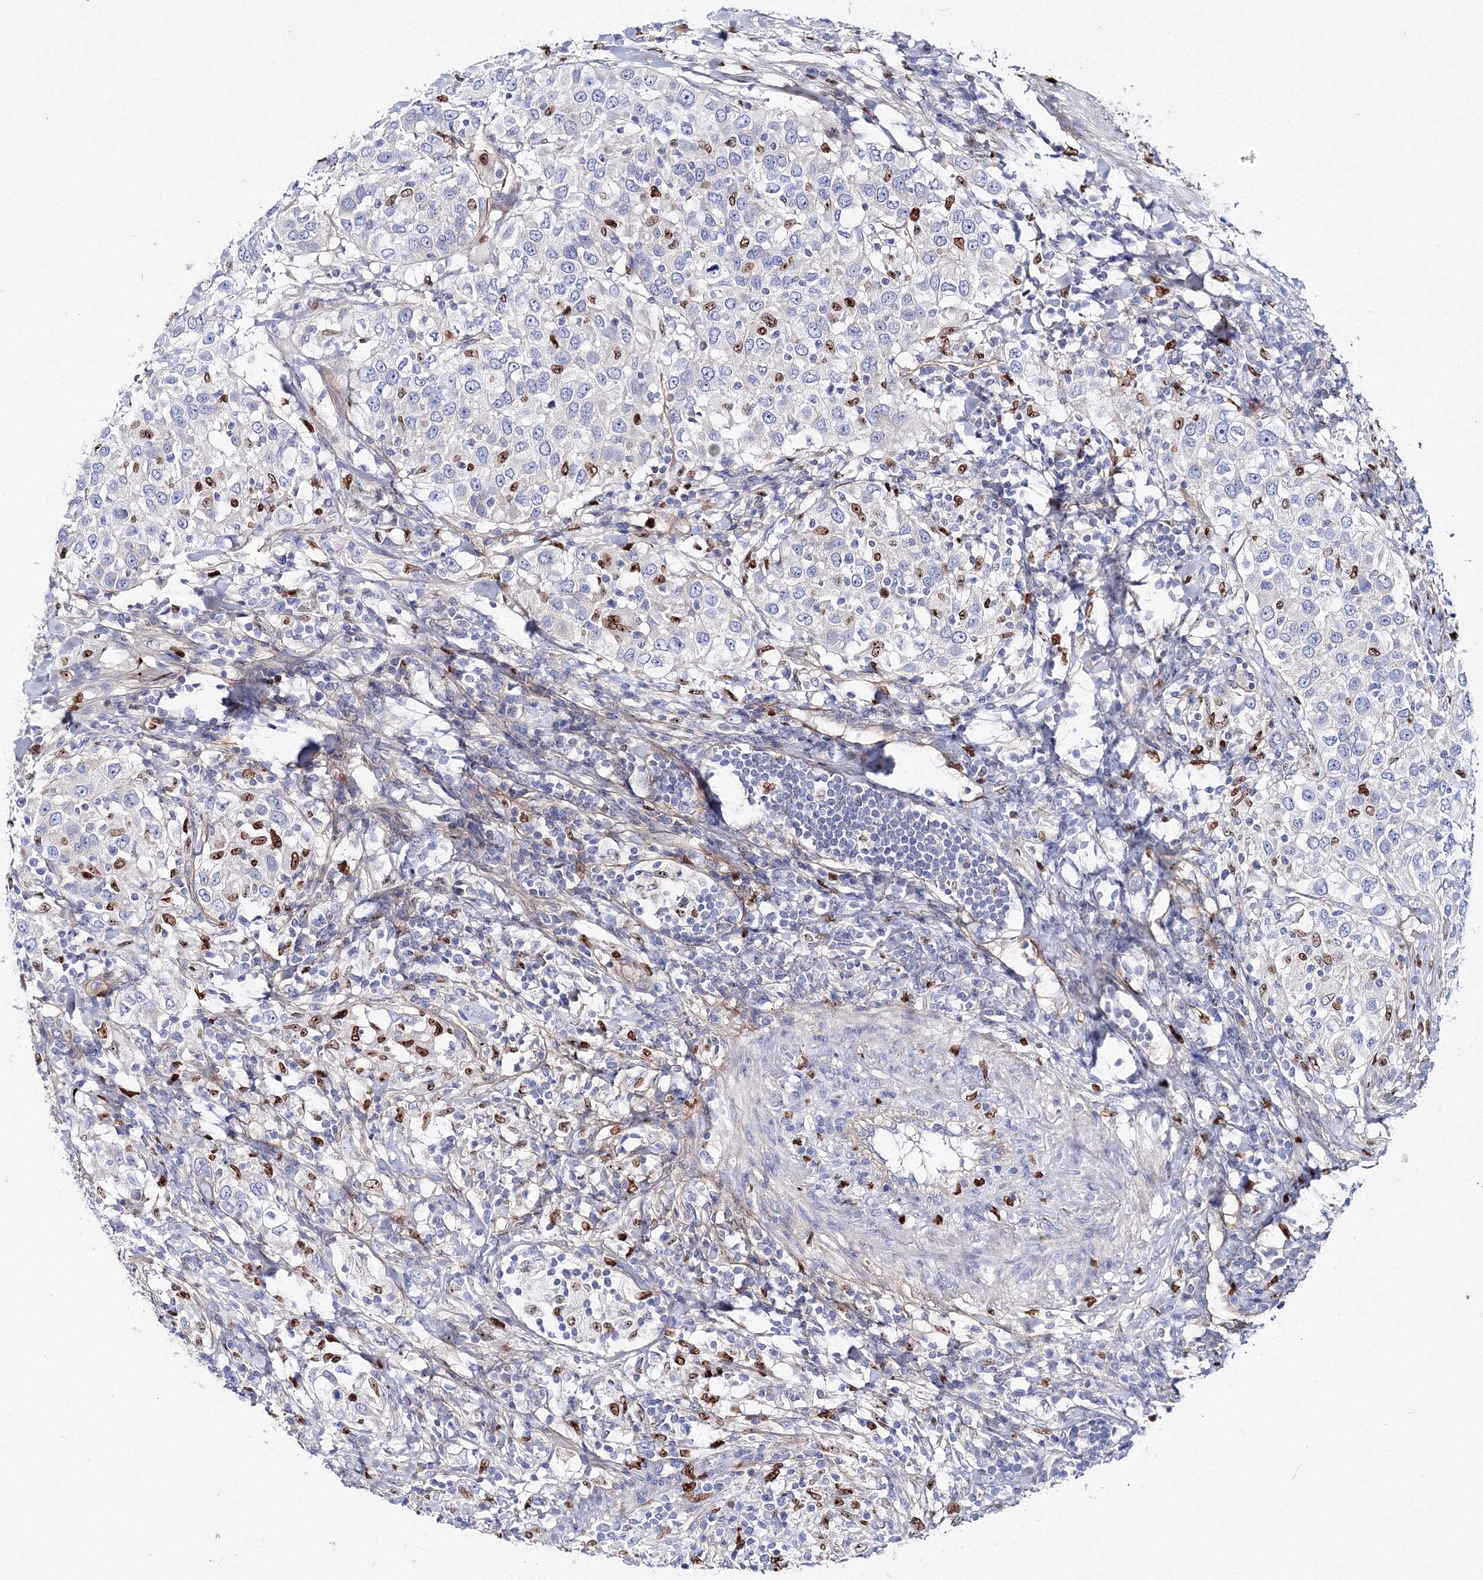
{"staining": {"intensity": "moderate", "quantity": "<25%", "location": "nuclear"}, "tissue": "urothelial cancer", "cell_type": "Tumor cells", "image_type": "cancer", "snomed": [{"axis": "morphology", "description": "Urothelial carcinoma, High grade"}, {"axis": "topography", "description": "Urinary bladder"}], "caption": "Immunohistochemical staining of urothelial carcinoma (high-grade) displays low levels of moderate nuclear staining in approximately <25% of tumor cells.", "gene": "C11orf52", "patient": {"sex": "female", "age": 80}}